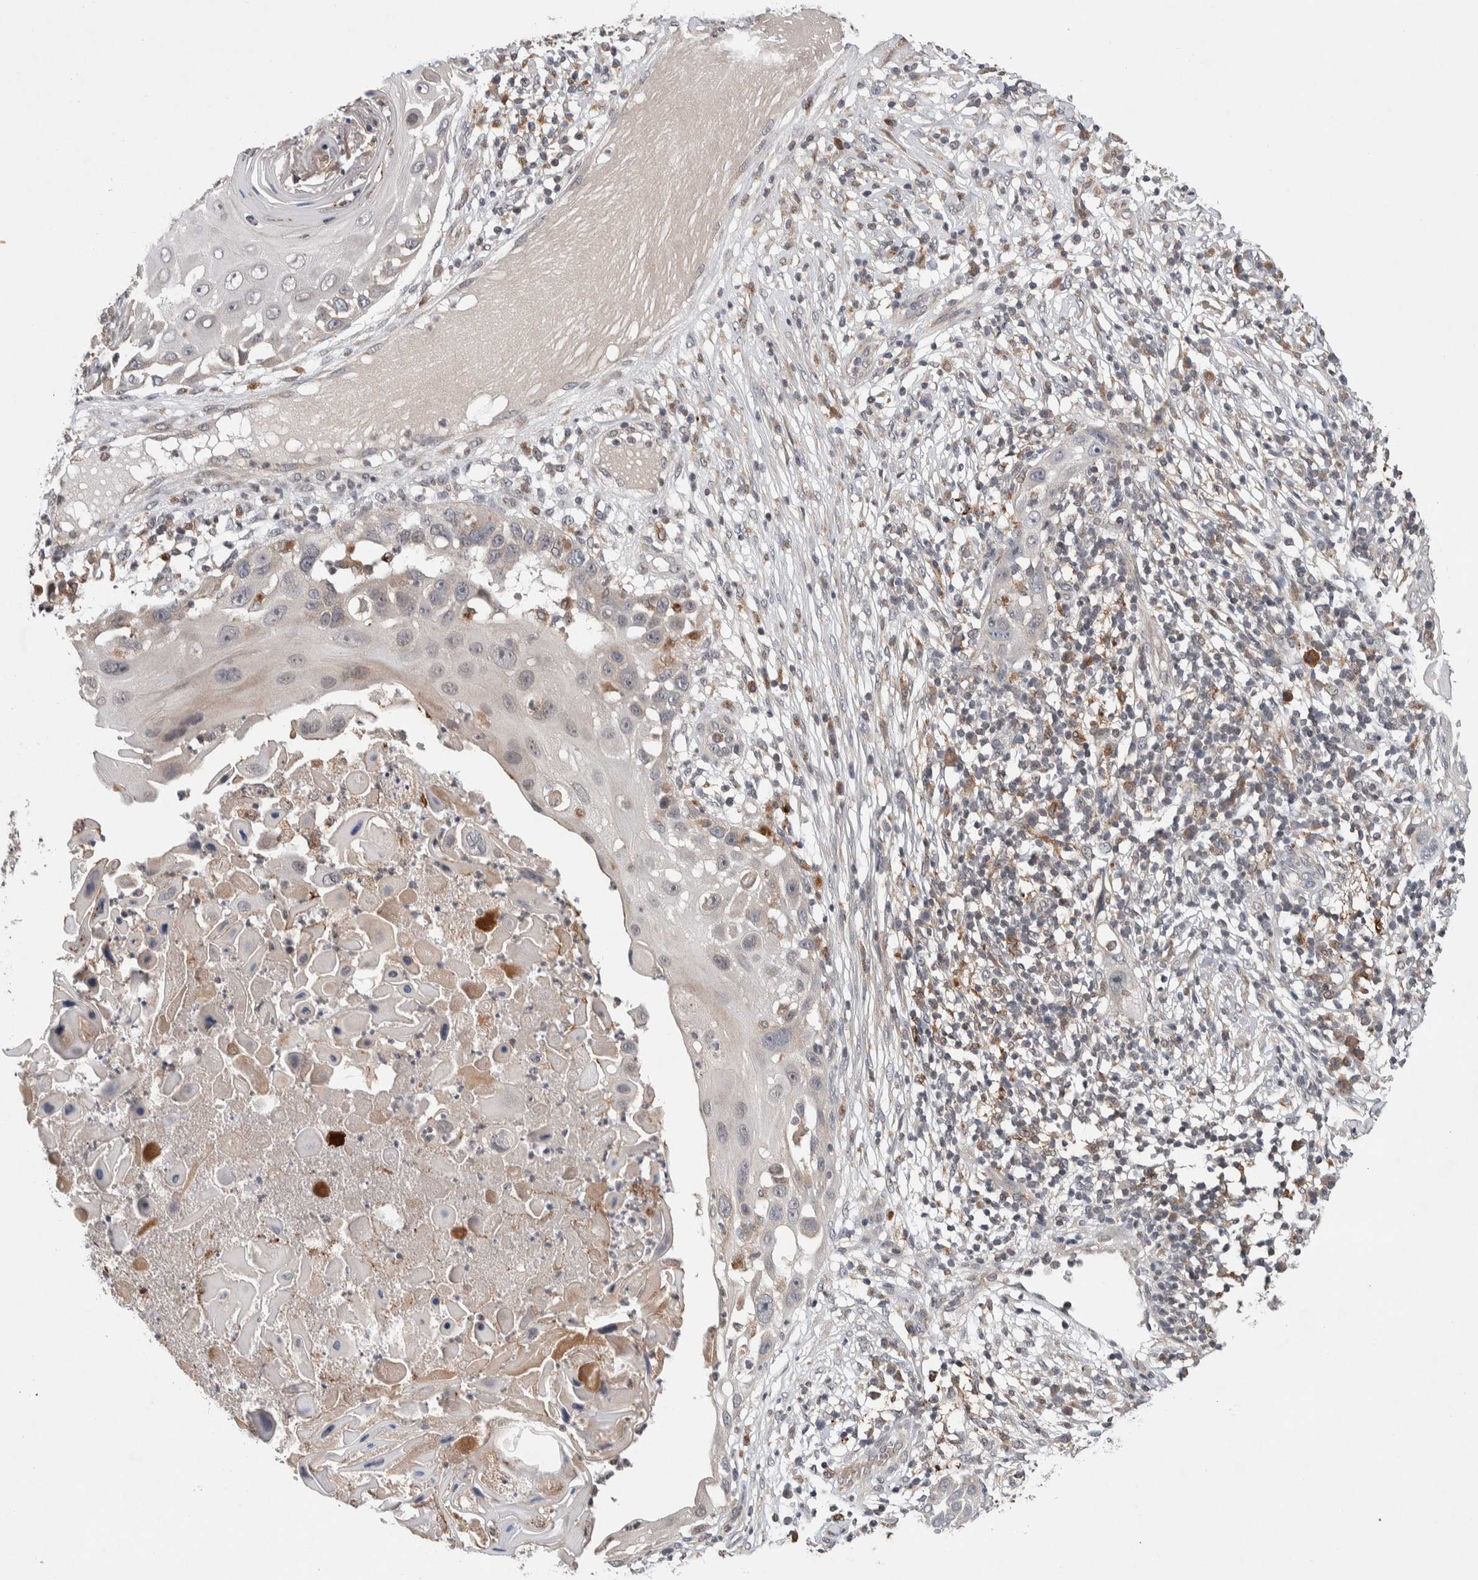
{"staining": {"intensity": "negative", "quantity": "none", "location": "none"}, "tissue": "skin cancer", "cell_type": "Tumor cells", "image_type": "cancer", "snomed": [{"axis": "morphology", "description": "Squamous cell carcinoma, NOS"}, {"axis": "topography", "description": "Skin"}], "caption": "IHC image of human skin cancer stained for a protein (brown), which exhibits no expression in tumor cells.", "gene": "KCNK1", "patient": {"sex": "female", "age": 44}}